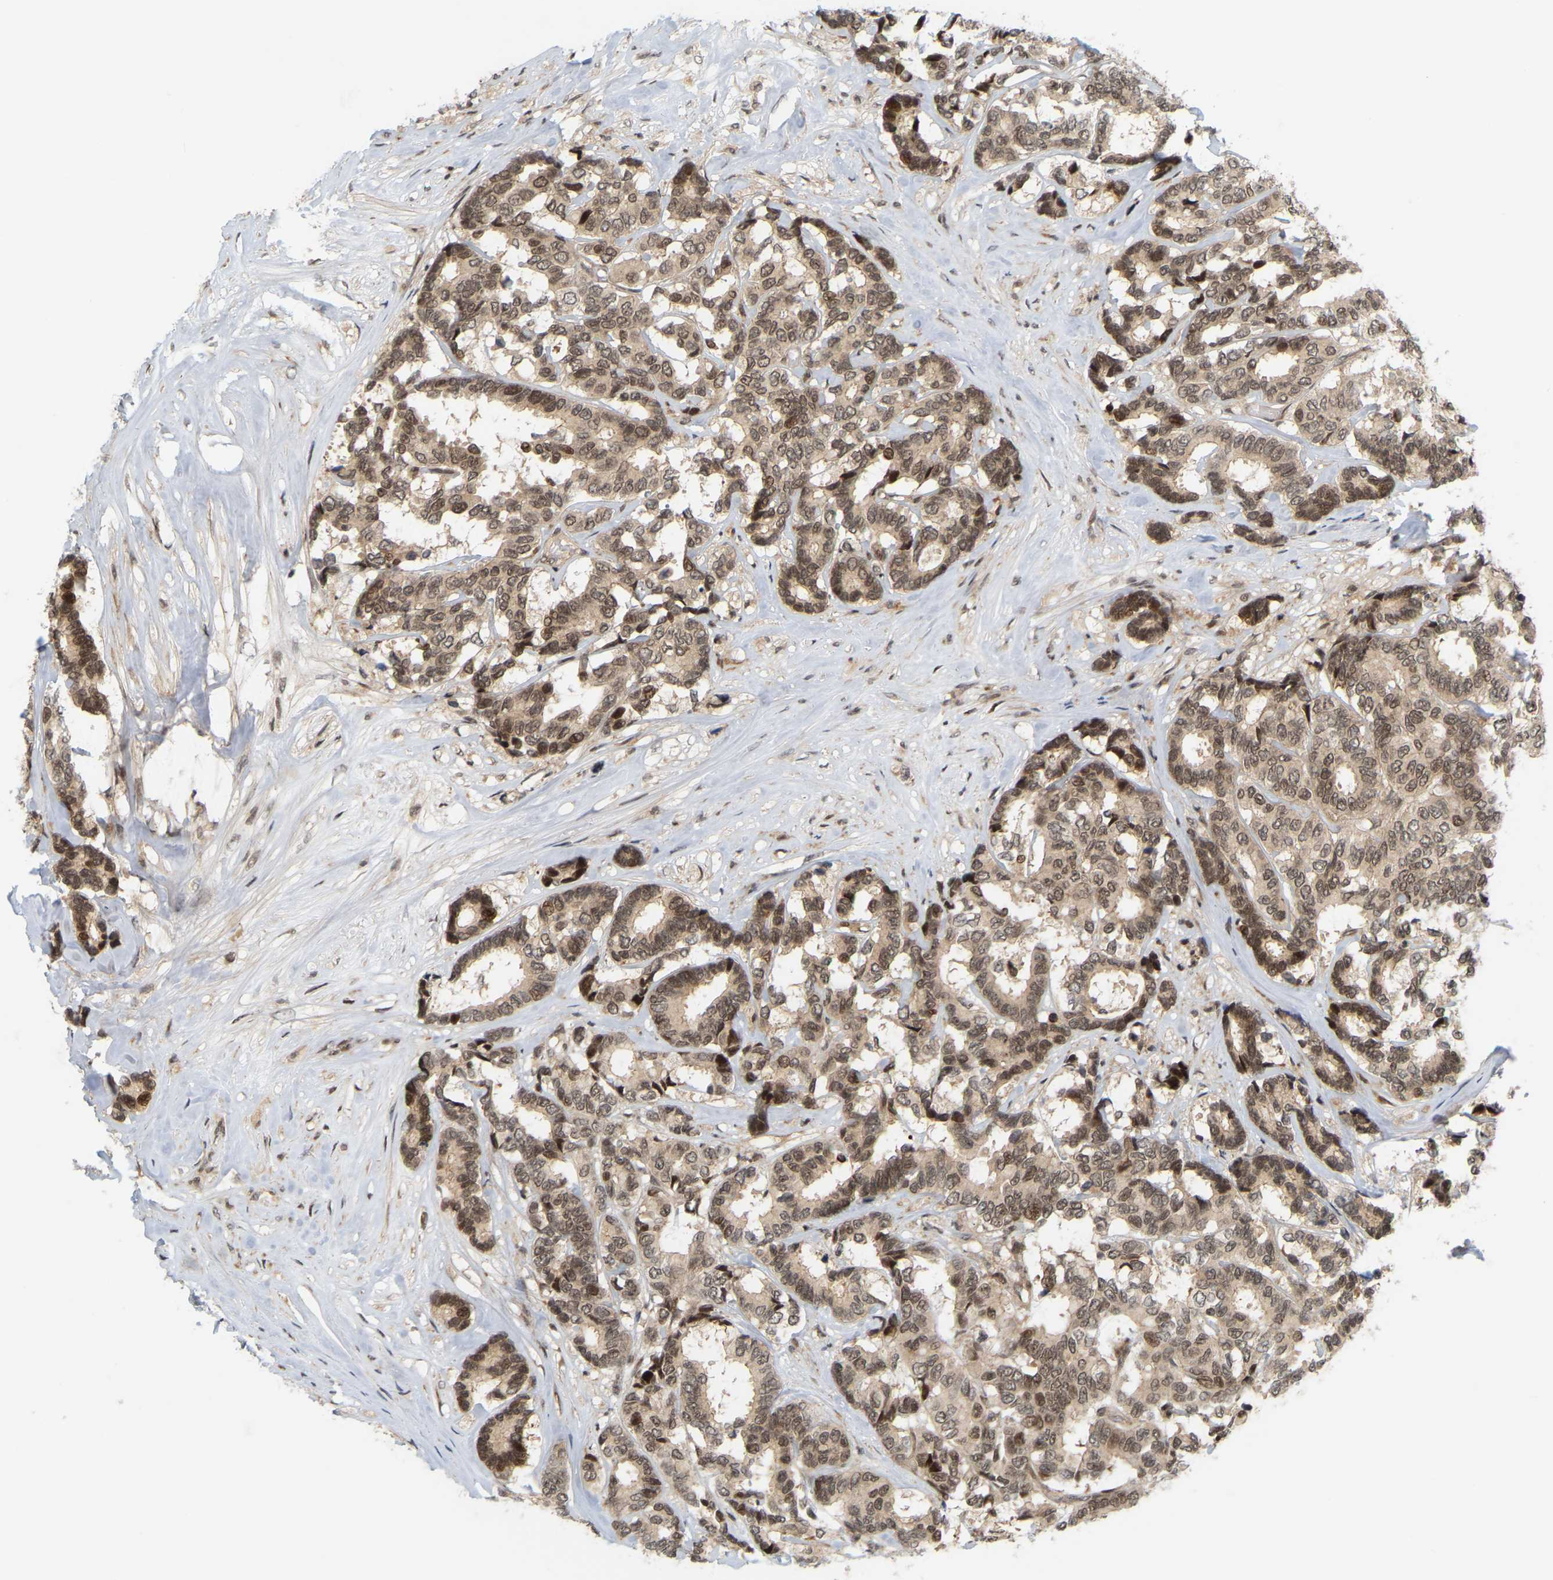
{"staining": {"intensity": "weak", "quantity": ">75%", "location": "cytoplasmic/membranous,nuclear"}, "tissue": "breast cancer", "cell_type": "Tumor cells", "image_type": "cancer", "snomed": [{"axis": "morphology", "description": "Duct carcinoma"}, {"axis": "topography", "description": "Breast"}], "caption": "Tumor cells display low levels of weak cytoplasmic/membranous and nuclear positivity in approximately >75% of cells in human breast infiltrating ductal carcinoma.", "gene": "NFE2L2", "patient": {"sex": "female", "age": 87}}